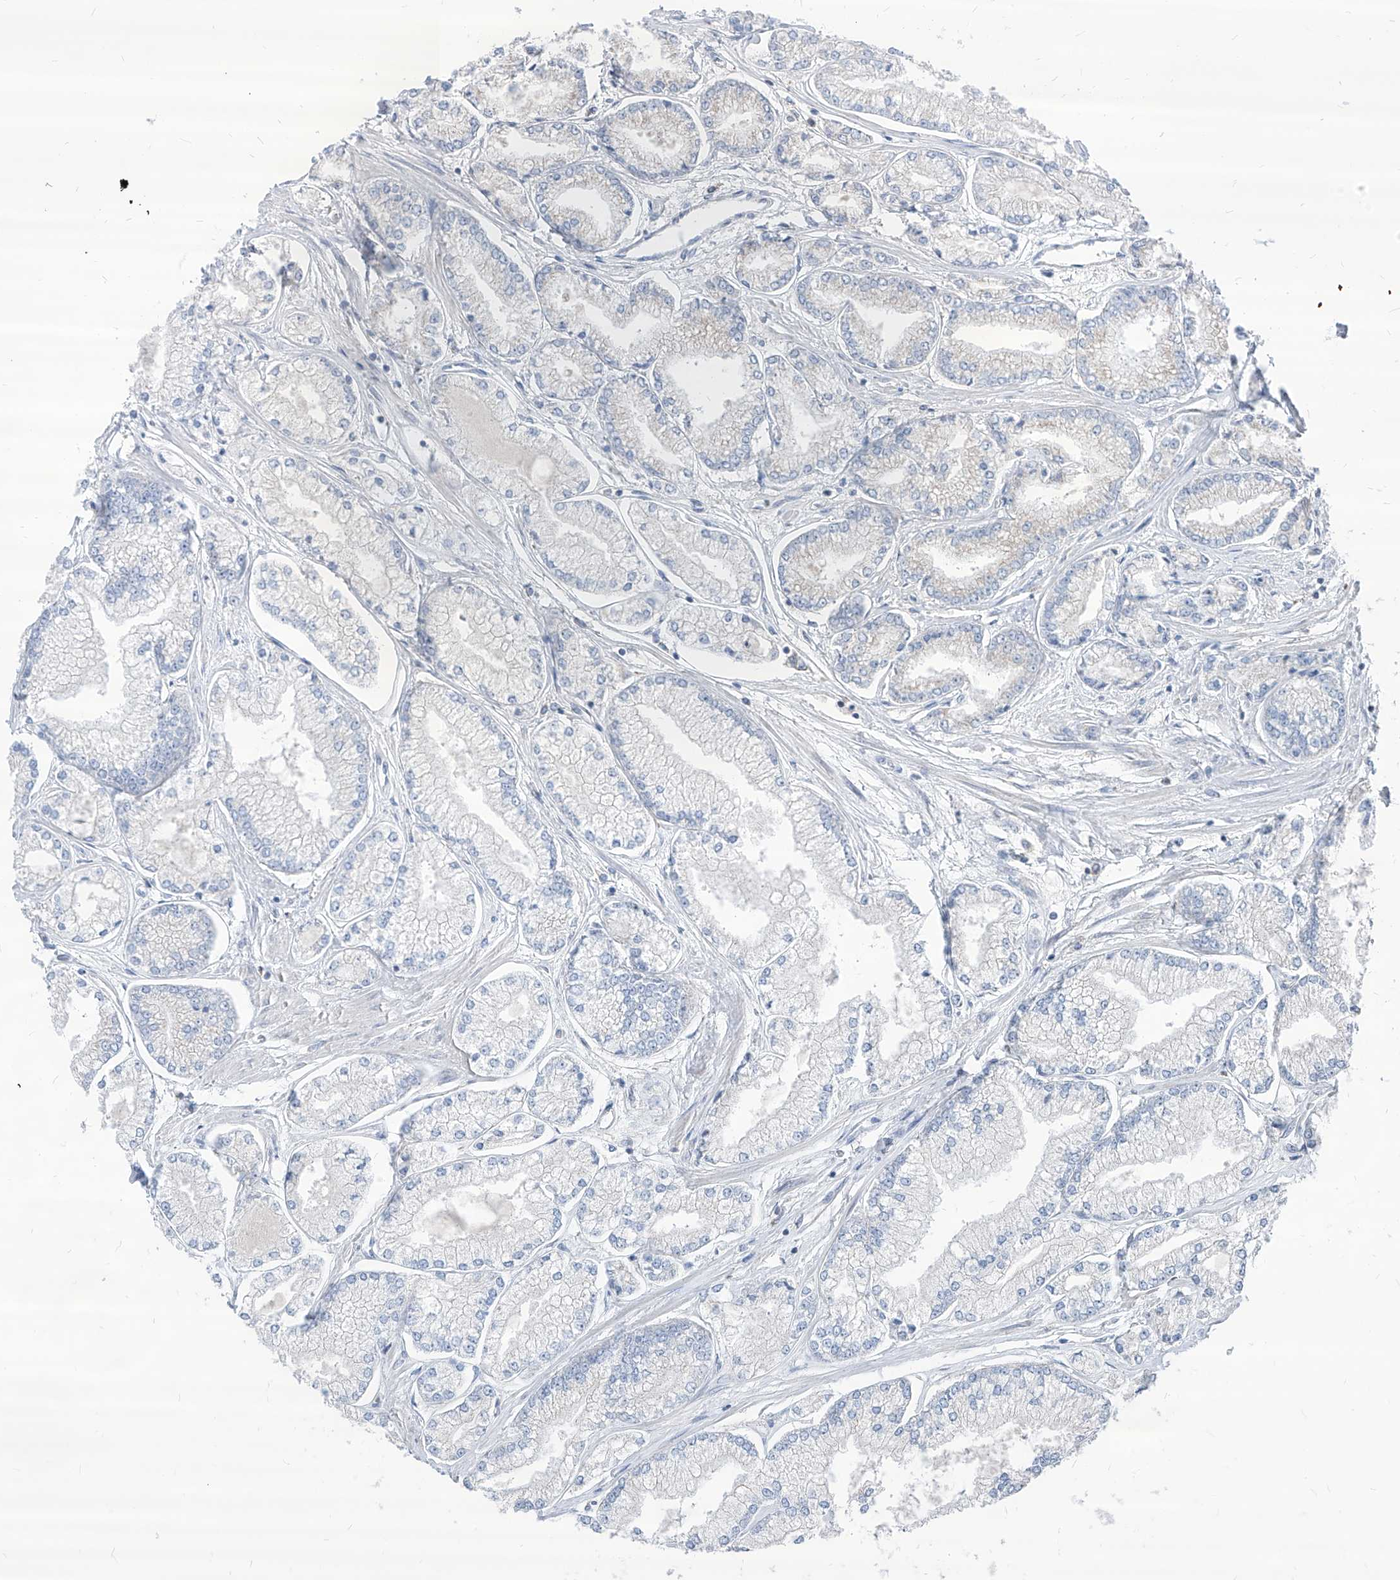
{"staining": {"intensity": "negative", "quantity": "none", "location": "none"}, "tissue": "prostate cancer", "cell_type": "Tumor cells", "image_type": "cancer", "snomed": [{"axis": "morphology", "description": "Adenocarcinoma, Low grade"}, {"axis": "topography", "description": "Prostate"}], "caption": "Immunohistochemistry micrograph of neoplastic tissue: prostate cancer (low-grade adenocarcinoma) stained with DAB (3,3'-diaminobenzidine) displays no significant protein staining in tumor cells.", "gene": "AGPS", "patient": {"sex": "male", "age": 52}}